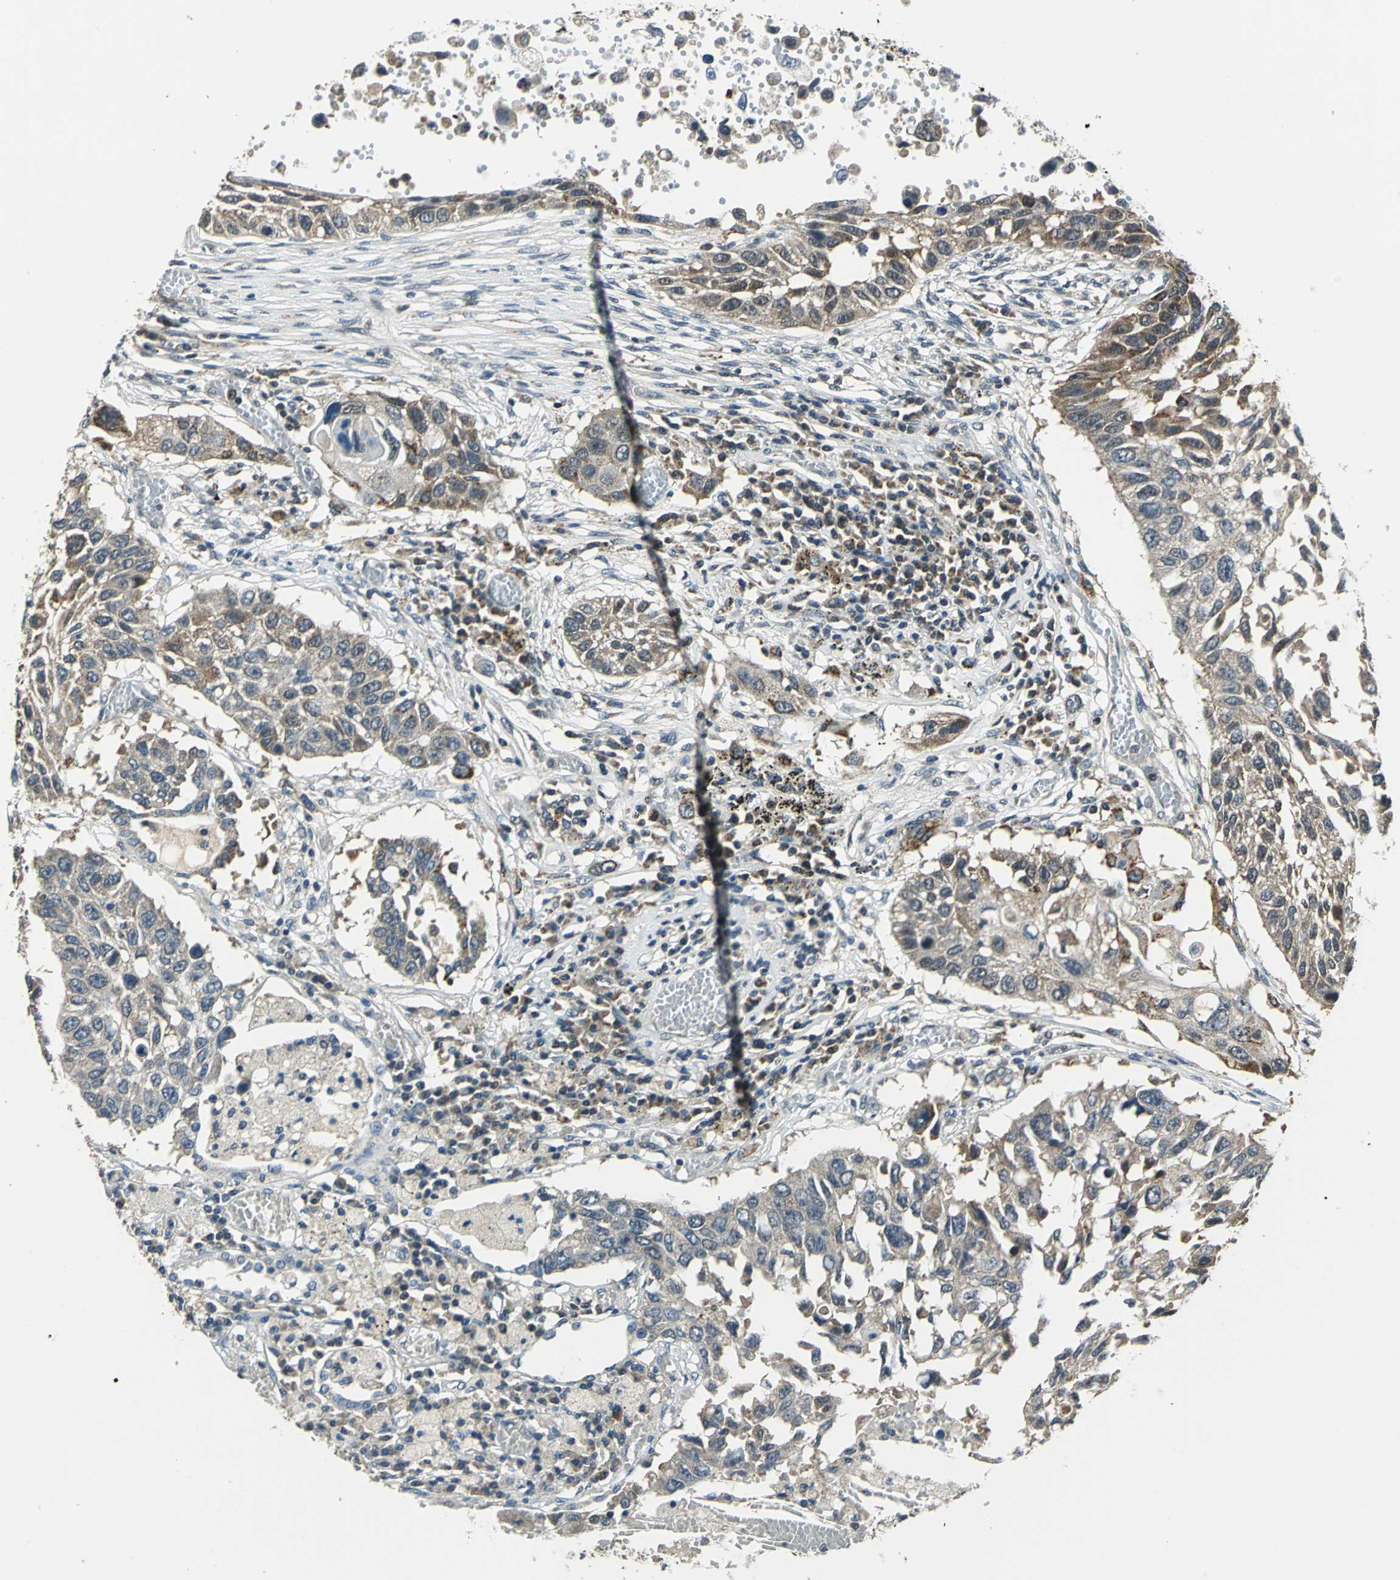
{"staining": {"intensity": "moderate", "quantity": ">75%", "location": "cytoplasmic/membranous"}, "tissue": "lung cancer", "cell_type": "Tumor cells", "image_type": "cancer", "snomed": [{"axis": "morphology", "description": "Squamous cell carcinoma, NOS"}, {"axis": "topography", "description": "Lung"}], "caption": "The image displays immunohistochemical staining of lung squamous cell carcinoma. There is moderate cytoplasmic/membranous expression is present in about >75% of tumor cells.", "gene": "NUDT2", "patient": {"sex": "male", "age": 71}}